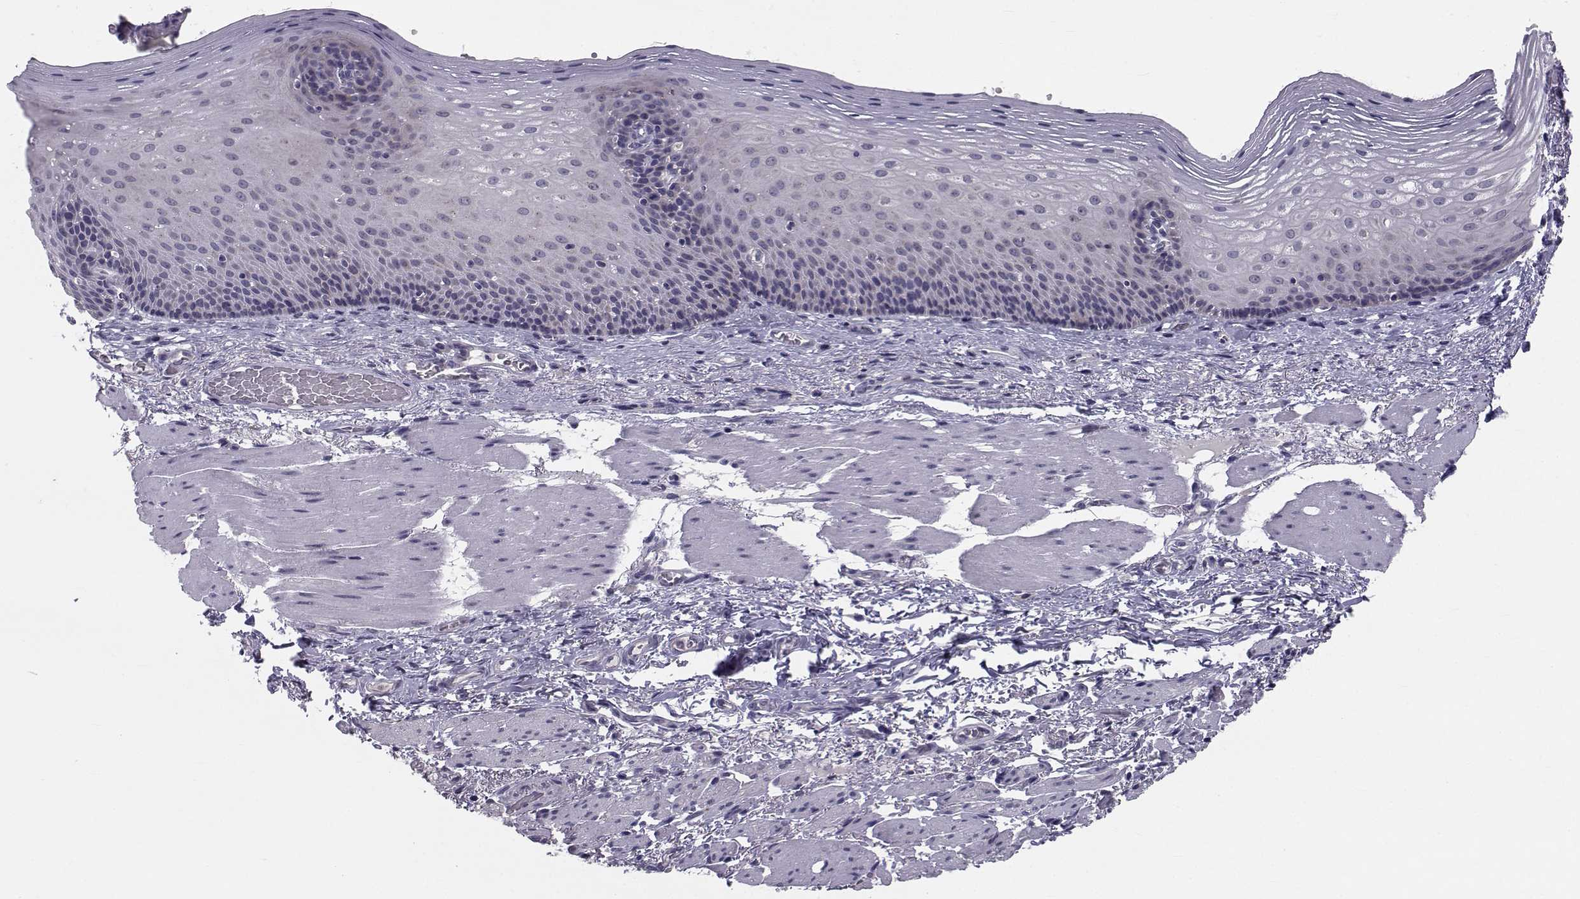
{"staining": {"intensity": "negative", "quantity": "none", "location": "none"}, "tissue": "esophagus", "cell_type": "Squamous epithelial cells", "image_type": "normal", "snomed": [{"axis": "morphology", "description": "Normal tissue, NOS"}, {"axis": "topography", "description": "Esophagus"}], "caption": "Squamous epithelial cells are negative for brown protein staining in unremarkable esophagus. The staining was performed using DAB (3,3'-diaminobenzidine) to visualize the protein expression in brown, while the nuclei were stained in blue with hematoxylin (Magnification: 20x).", "gene": "ANGPT1", "patient": {"sex": "male", "age": 76}}